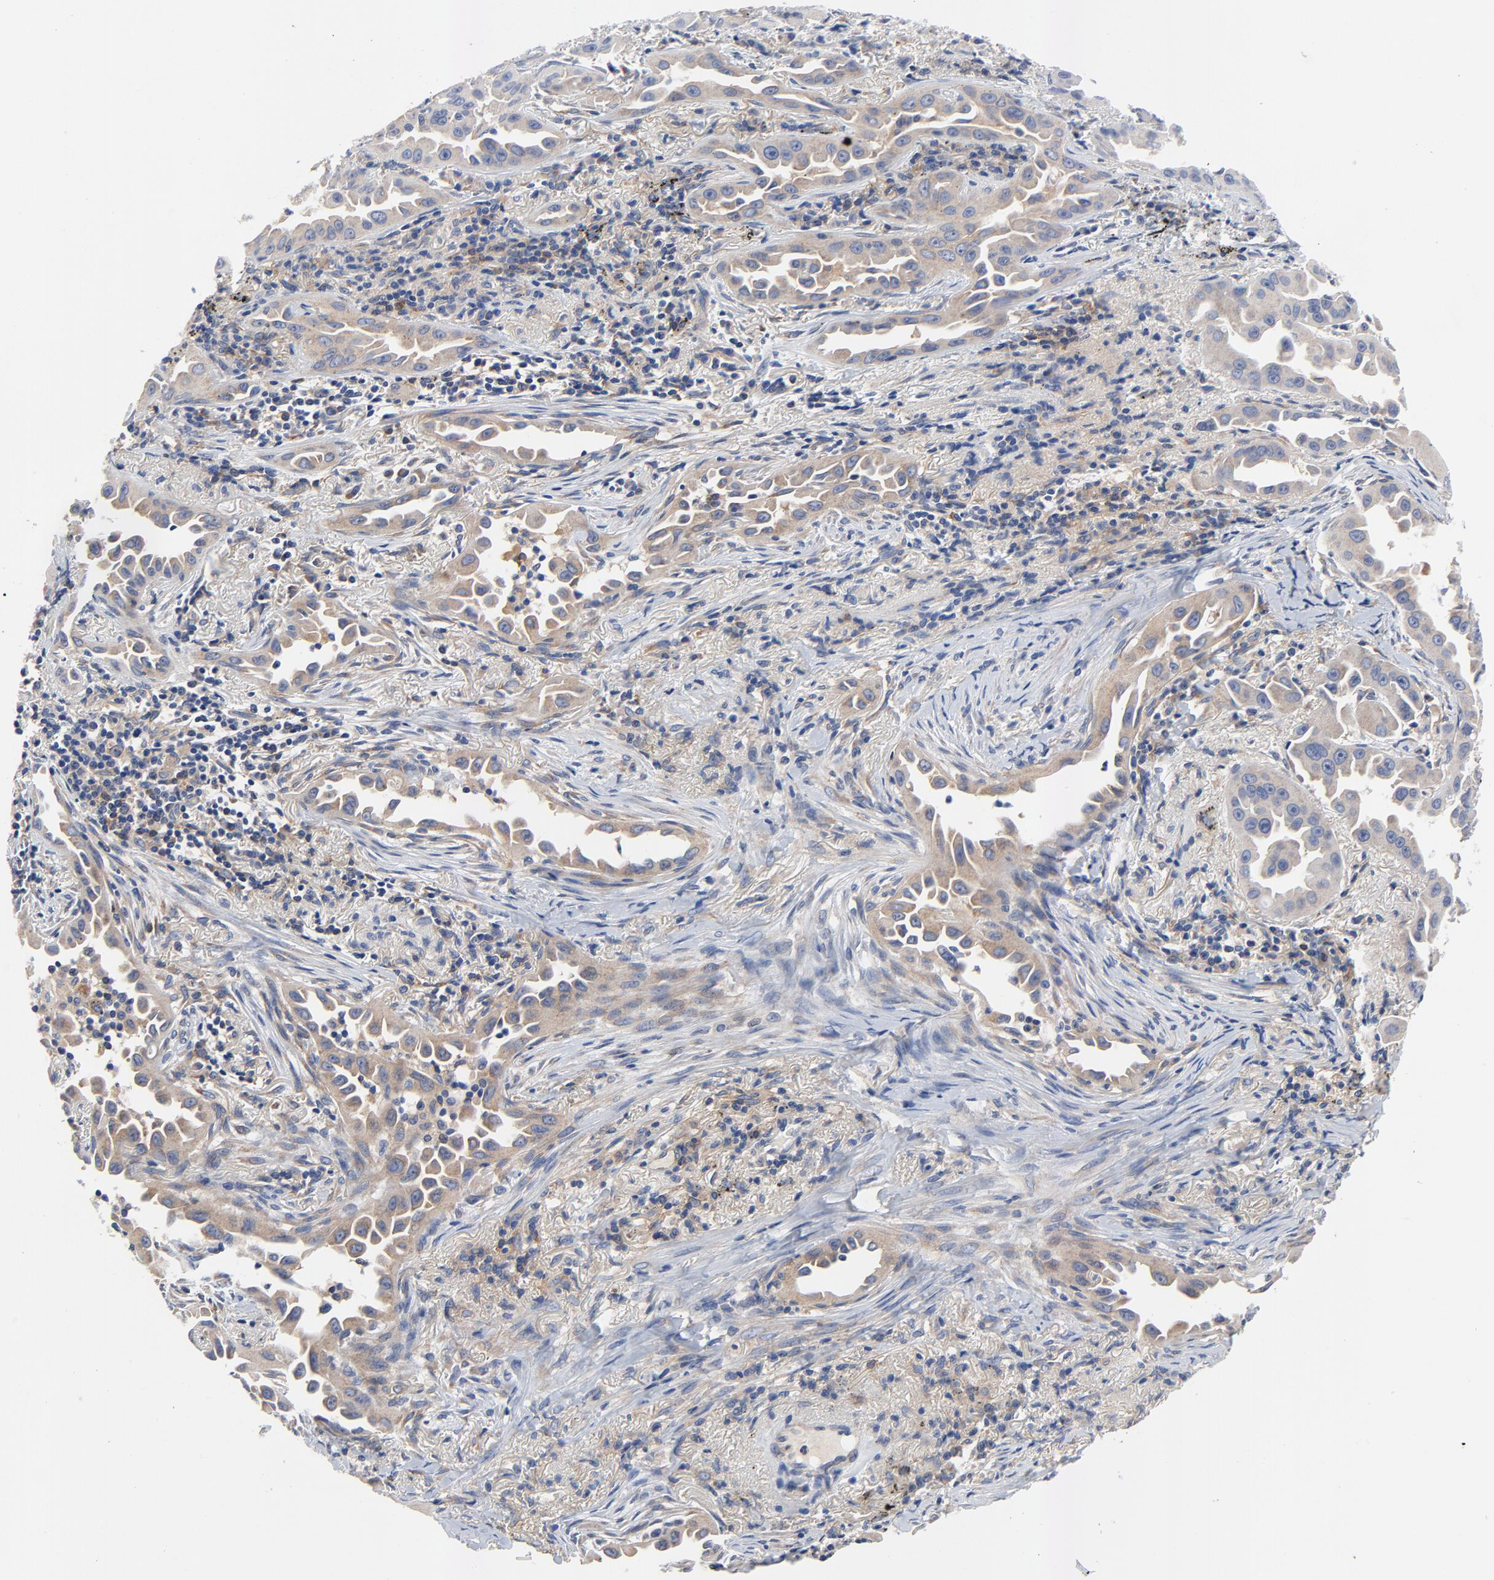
{"staining": {"intensity": "moderate", "quantity": ">75%", "location": "cytoplasmic/membranous"}, "tissue": "lung cancer", "cell_type": "Tumor cells", "image_type": "cancer", "snomed": [{"axis": "morphology", "description": "Normal tissue, NOS"}, {"axis": "morphology", "description": "Adenocarcinoma, NOS"}, {"axis": "topography", "description": "Bronchus"}], "caption": "Immunohistochemical staining of human lung cancer (adenocarcinoma) displays medium levels of moderate cytoplasmic/membranous protein staining in approximately >75% of tumor cells. The protein of interest is stained brown, and the nuclei are stained in blue (DAB IHC with brightfield microscopy, high magnification).", "gene": "VAV2", "patient": {"sex": "male", "age": 68}}